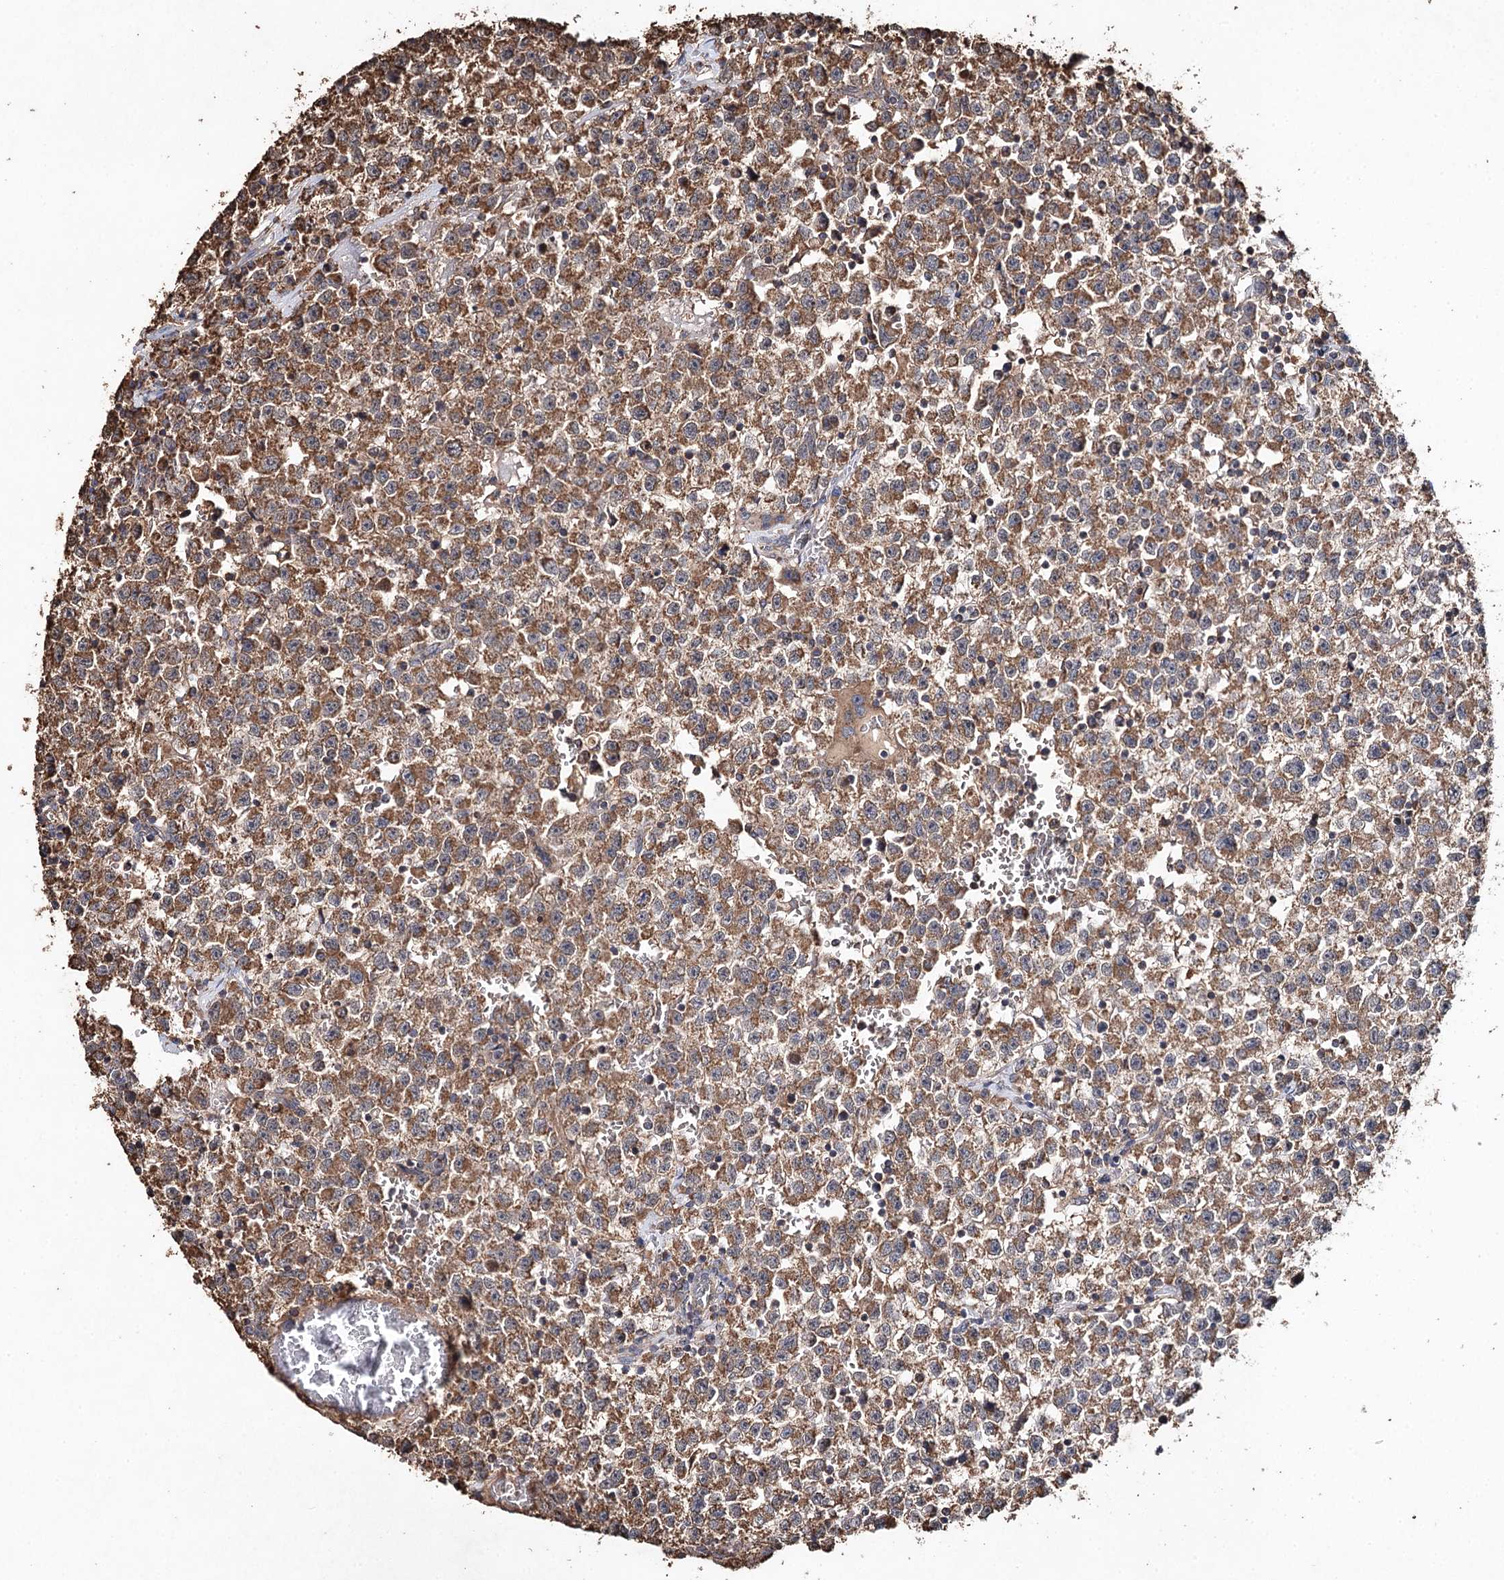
{"staining": {"intensity": "moderate", "quantity": ">75%", "location": "cytoplasmic/membranous"}, "tissue": "testis cancer", "cell_type": "Tumor cells", "image_type": "cancer", "snomed": [{"axis": "morphology", "description": "Seminoma, NOS"}, {"axis": "topography", "description": "Testis"}], "caption": "Seminoma (testis) stained with DAB immunohistochemistry reveals medium levels of moderate cytoplasmic/membranous positivity in approximately >75% of tumor cells.", "gene": "PIK3CB", "patient": {"sex": "male", "age": 22}}